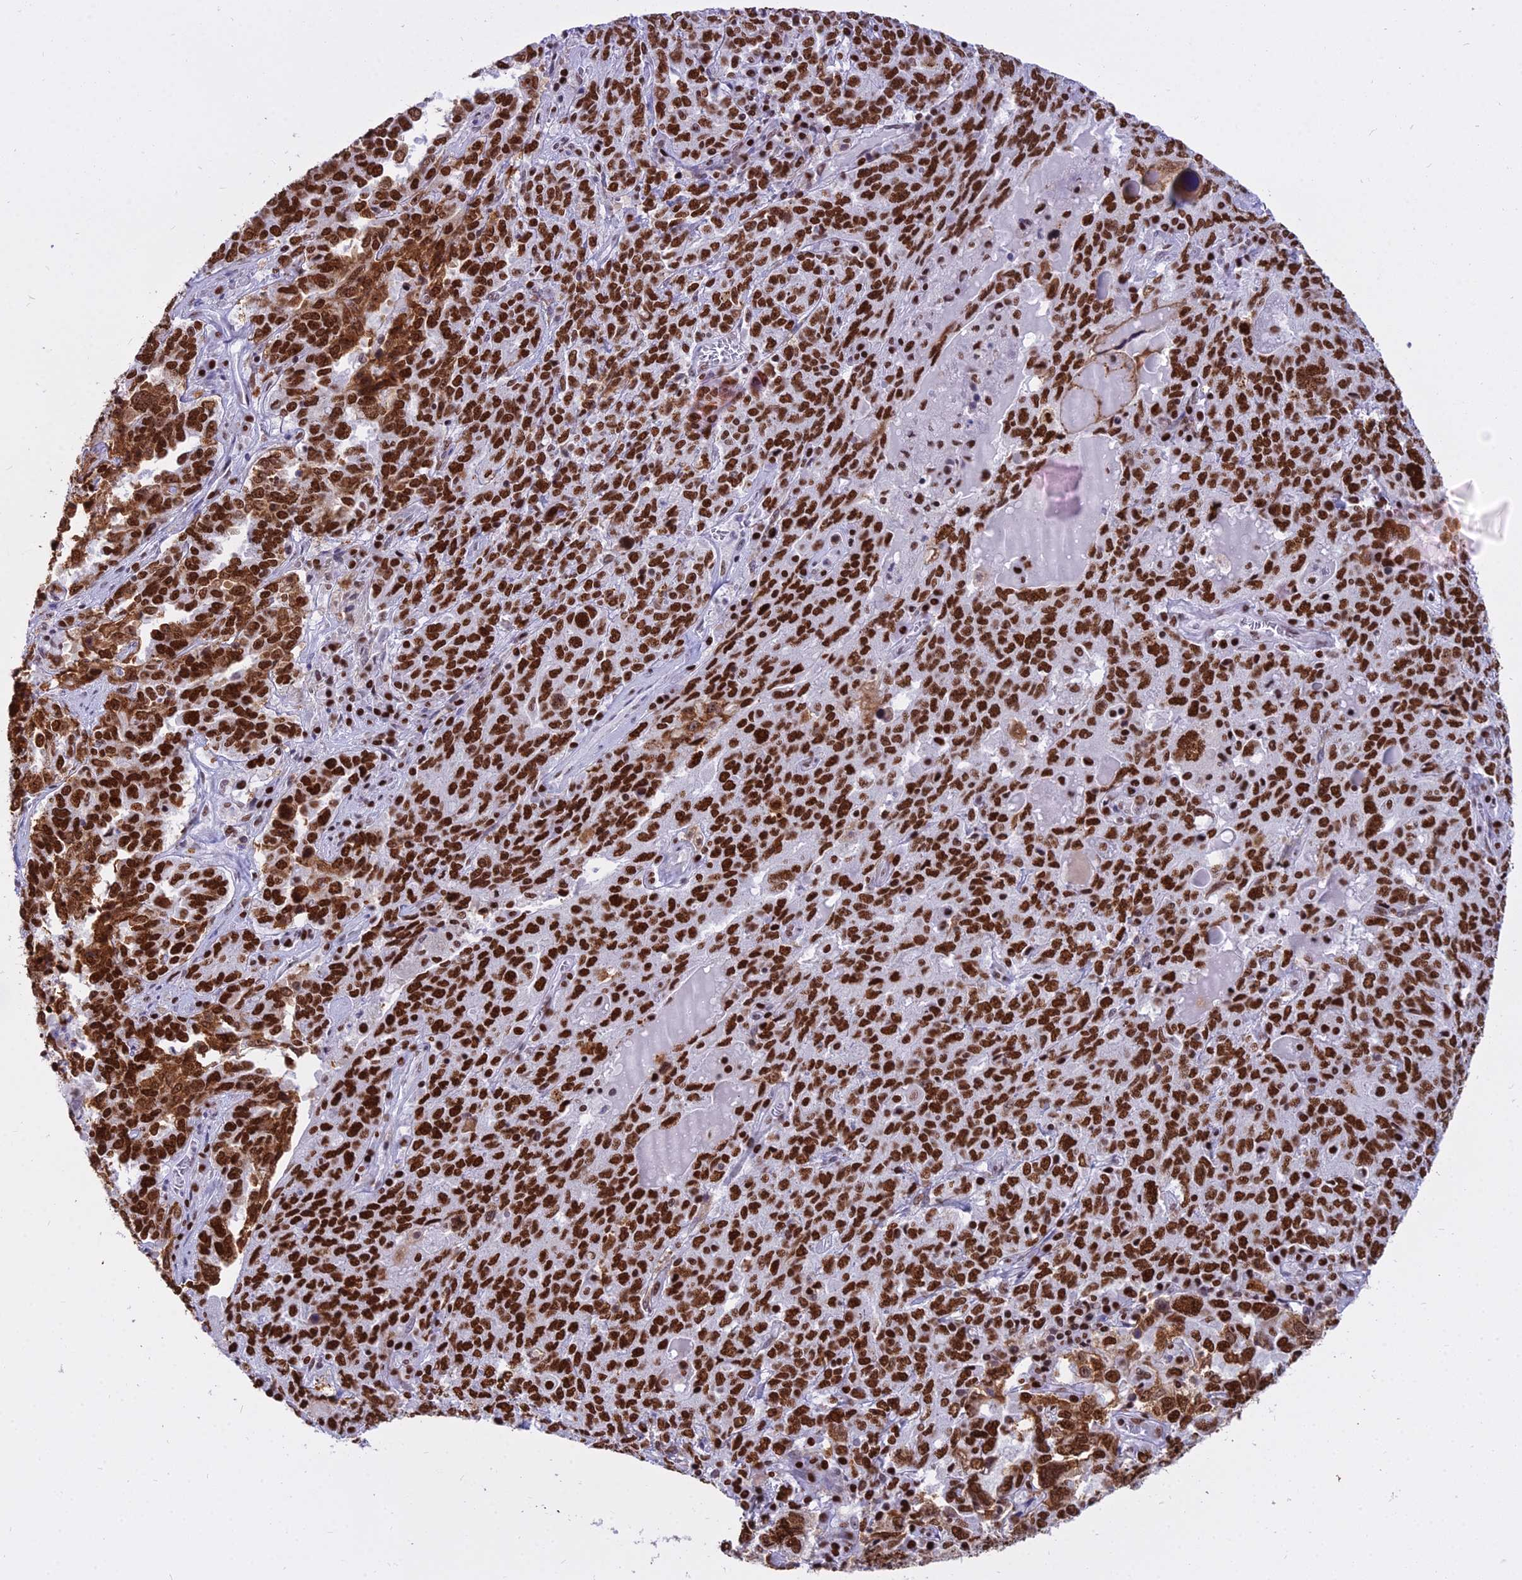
{"staining": {"intensity": "strong", "quantity": ">75%", "location": "nuclear"}, "tissue": "ovarian cancer", "cell_type": "Tumor cells", "image_type": "cancer", "snomed": [{"axis": "morphology", "description": "Carcinoma, endometroid"}, {"axis": "topography", "description": "Ovary"}], "caption": "Tumor cells demonstrate high levels of strong nuclear staining in approximately >75% of cells in ovarian cancer. The staining was performed using DAB, with brown indicating positive protein expression. Nuclei are stained blue with hematoxylin.", "gene": "PARP1", "patient": {"sex": "female", "age": 62}}